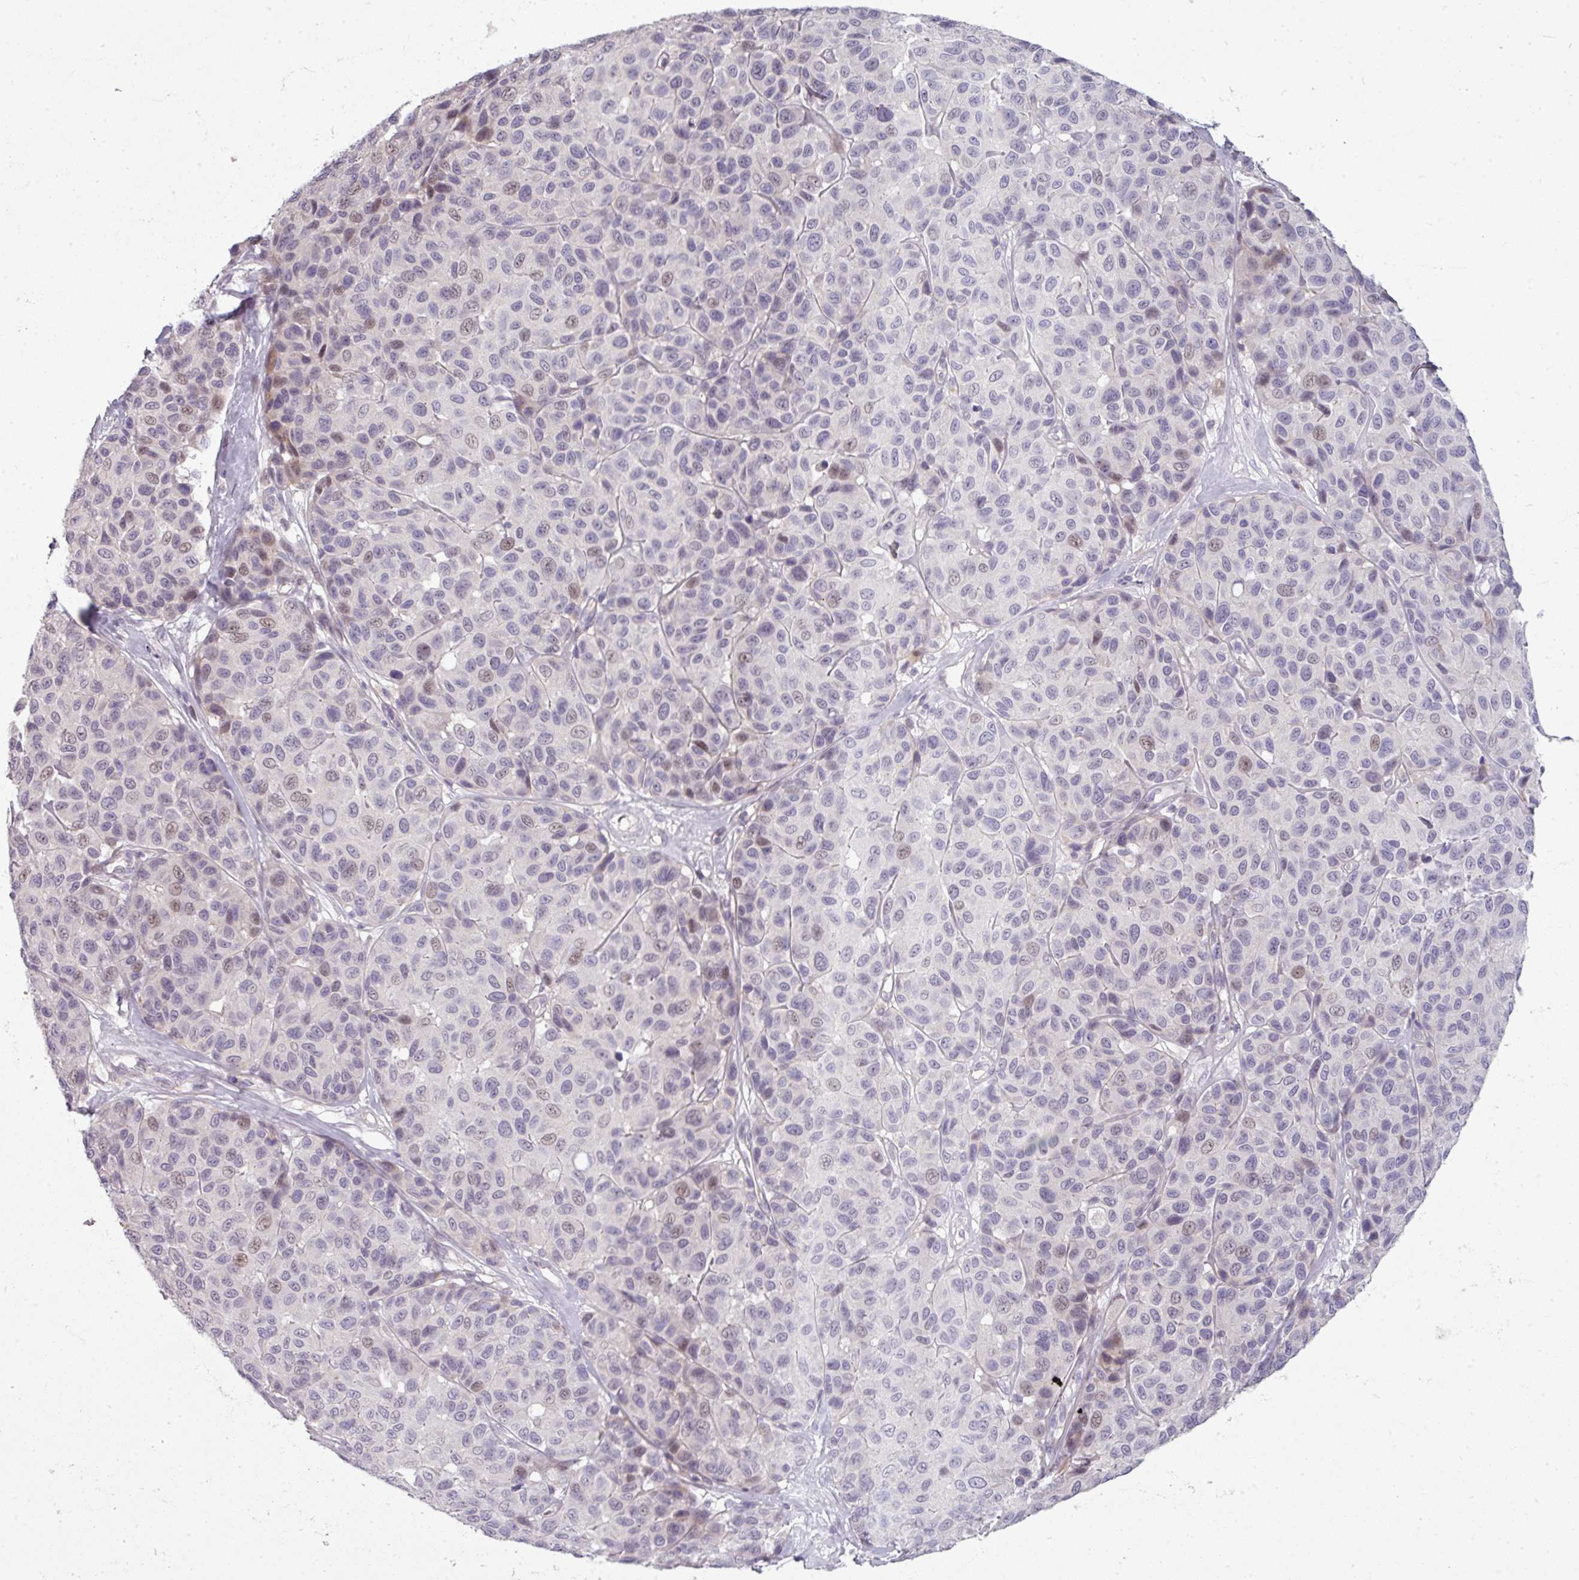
{"staining": {"intensity": "weak", "quantity": "<25%", "location": "nuclear"}, "tissue": "melanoma", "cell_type": "Tumor cells", "image_type": "cancer", "snomed": [{"axis": "morphology", "description": "Malignant melanoma, NOS"}, {"axis": "topography", "description": "Skin"}], "caption": "Protein analysis of melanoma displays no significant staining in tumor cells.", "gene": "C2orf16", "patient": {"sex": "female", "age": 66}}